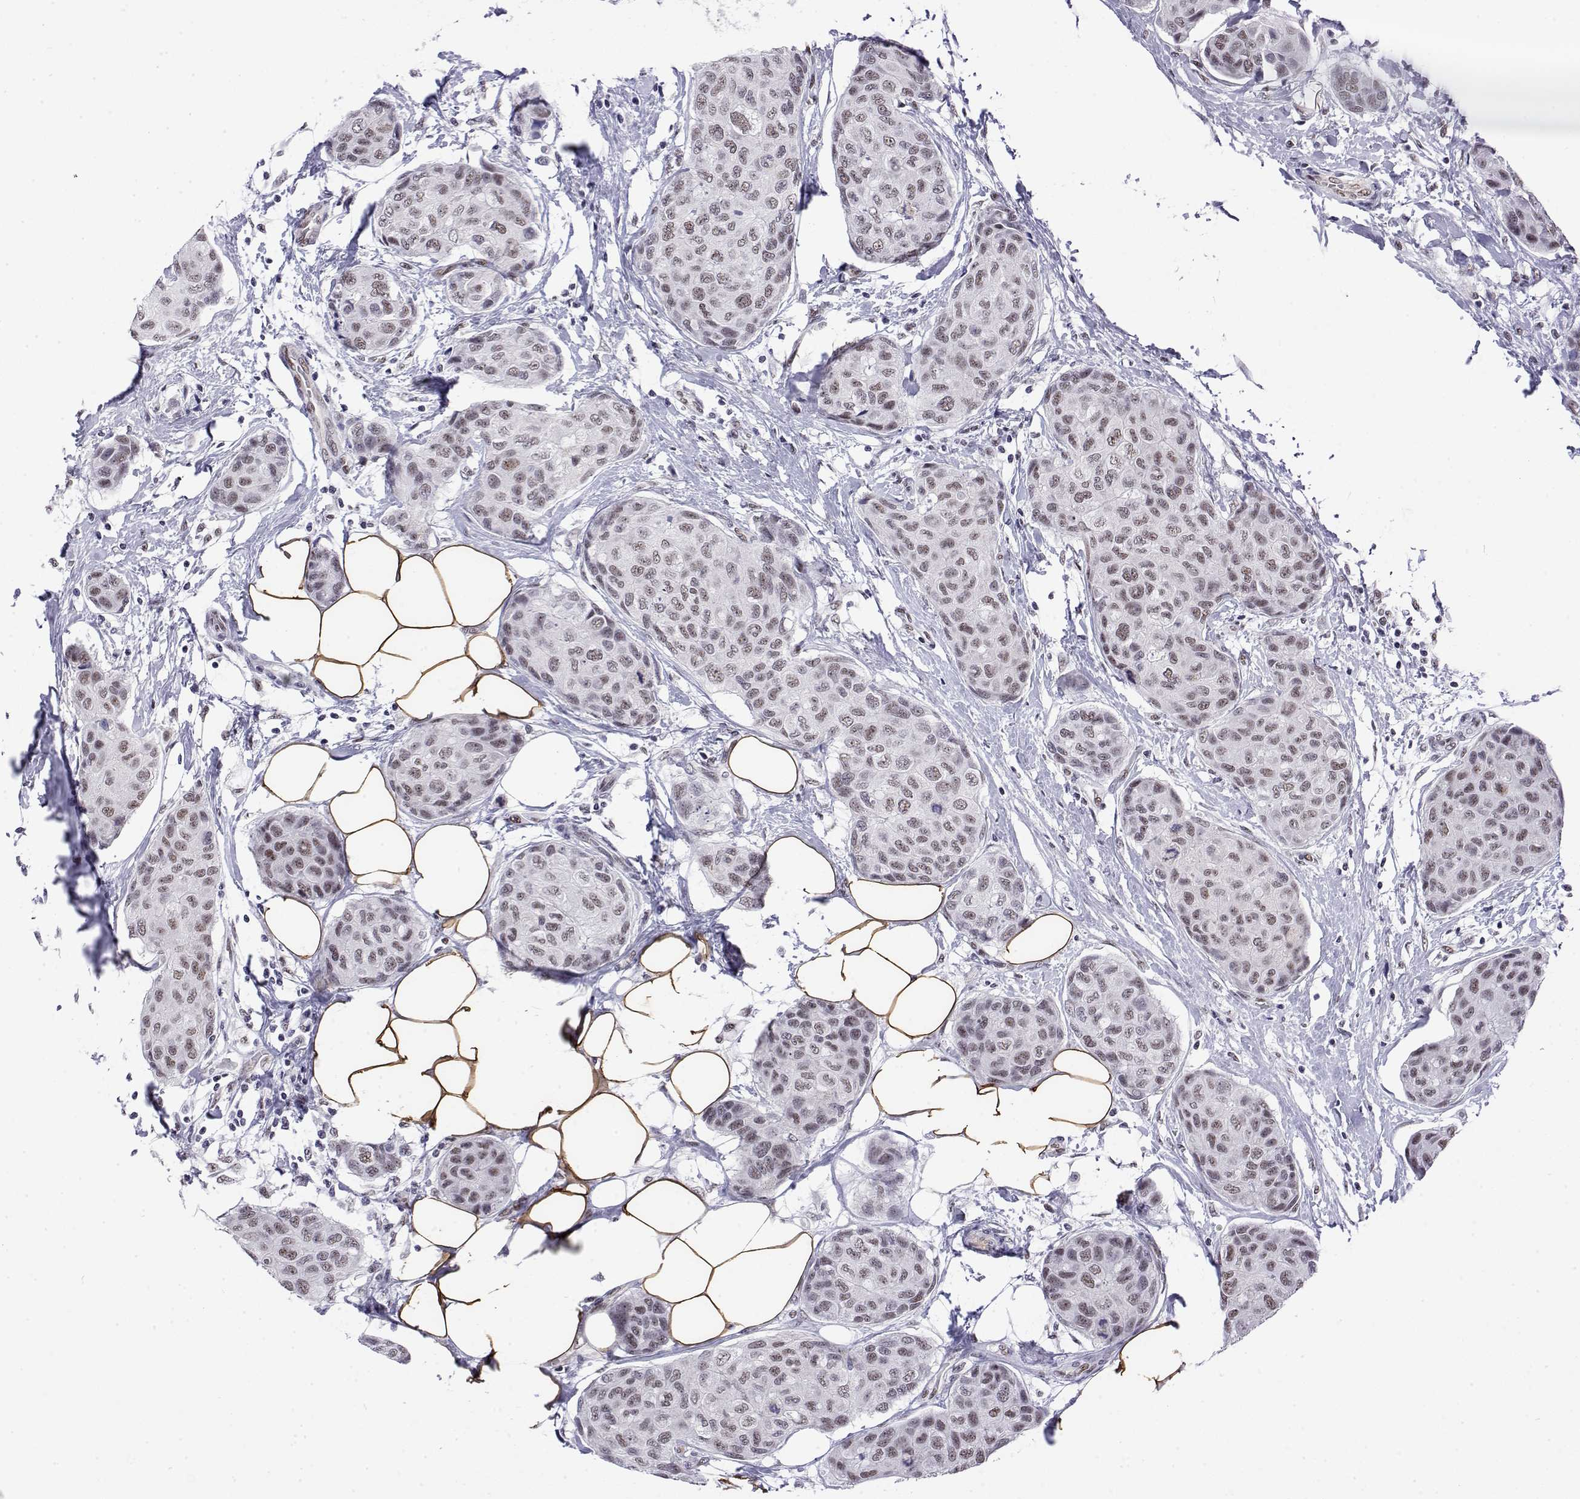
{"staining": {"intensity": "weak", "quantity": "25%-75%", "location": "nuclear"}, "tissue": "breast cancer", "cell_type": "Tumor cells", "image_type": "cancer", "snomed": [{"axis": "morphology", "description": "Duct carcinoma"}, {"axis": "topography", "description": "Breast"}], "caption": "This is a histology image of immunohistochemistry (IHC) staining of breast cancer, which shows weak staining in the nuclear of tumor cells.", "gene": "POLDIP3", "patient": {"sex": "female", "age": 80}}